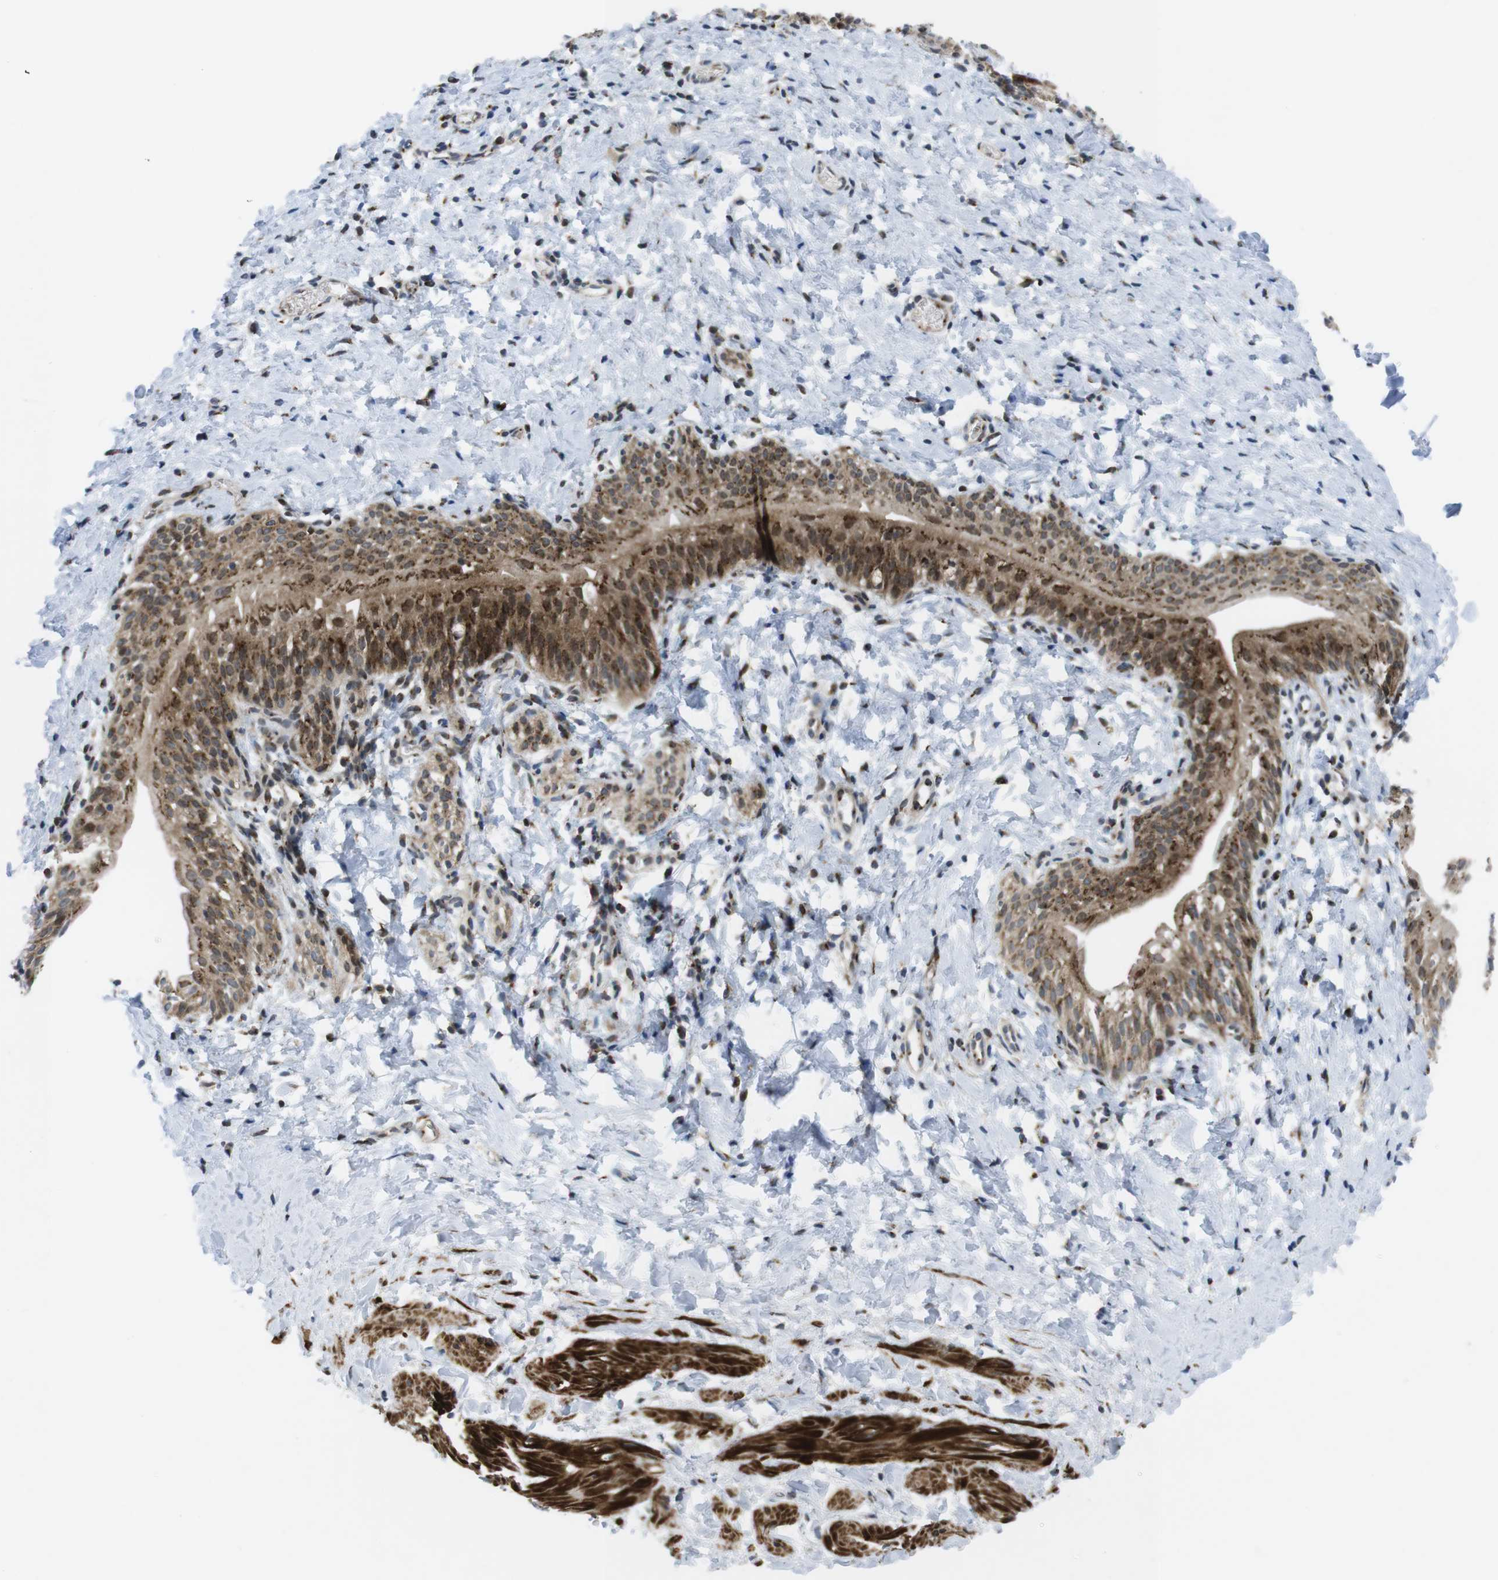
{"staining": {"intensity": "strong", "quantity": "25%-75%", "location": "cytoplasmic/membranous"}, "tissue": "smooth muscle", "cell_type": "Smooth muscle cells", "image_type": "normal", "snomed": [{"axis": "morphology", "description": "Normal tissue, NOS"}, {"axis": "topography", "description": "Smooth muscle"}], "caption": "Smooth muscle stained with a brown dye shows strong cytoplasmic/membranous positive expression in approximately 25%-75% of smooth muscle cells.", "gene": "CUL7", "patient": {"sex": "male", "age": 16}}